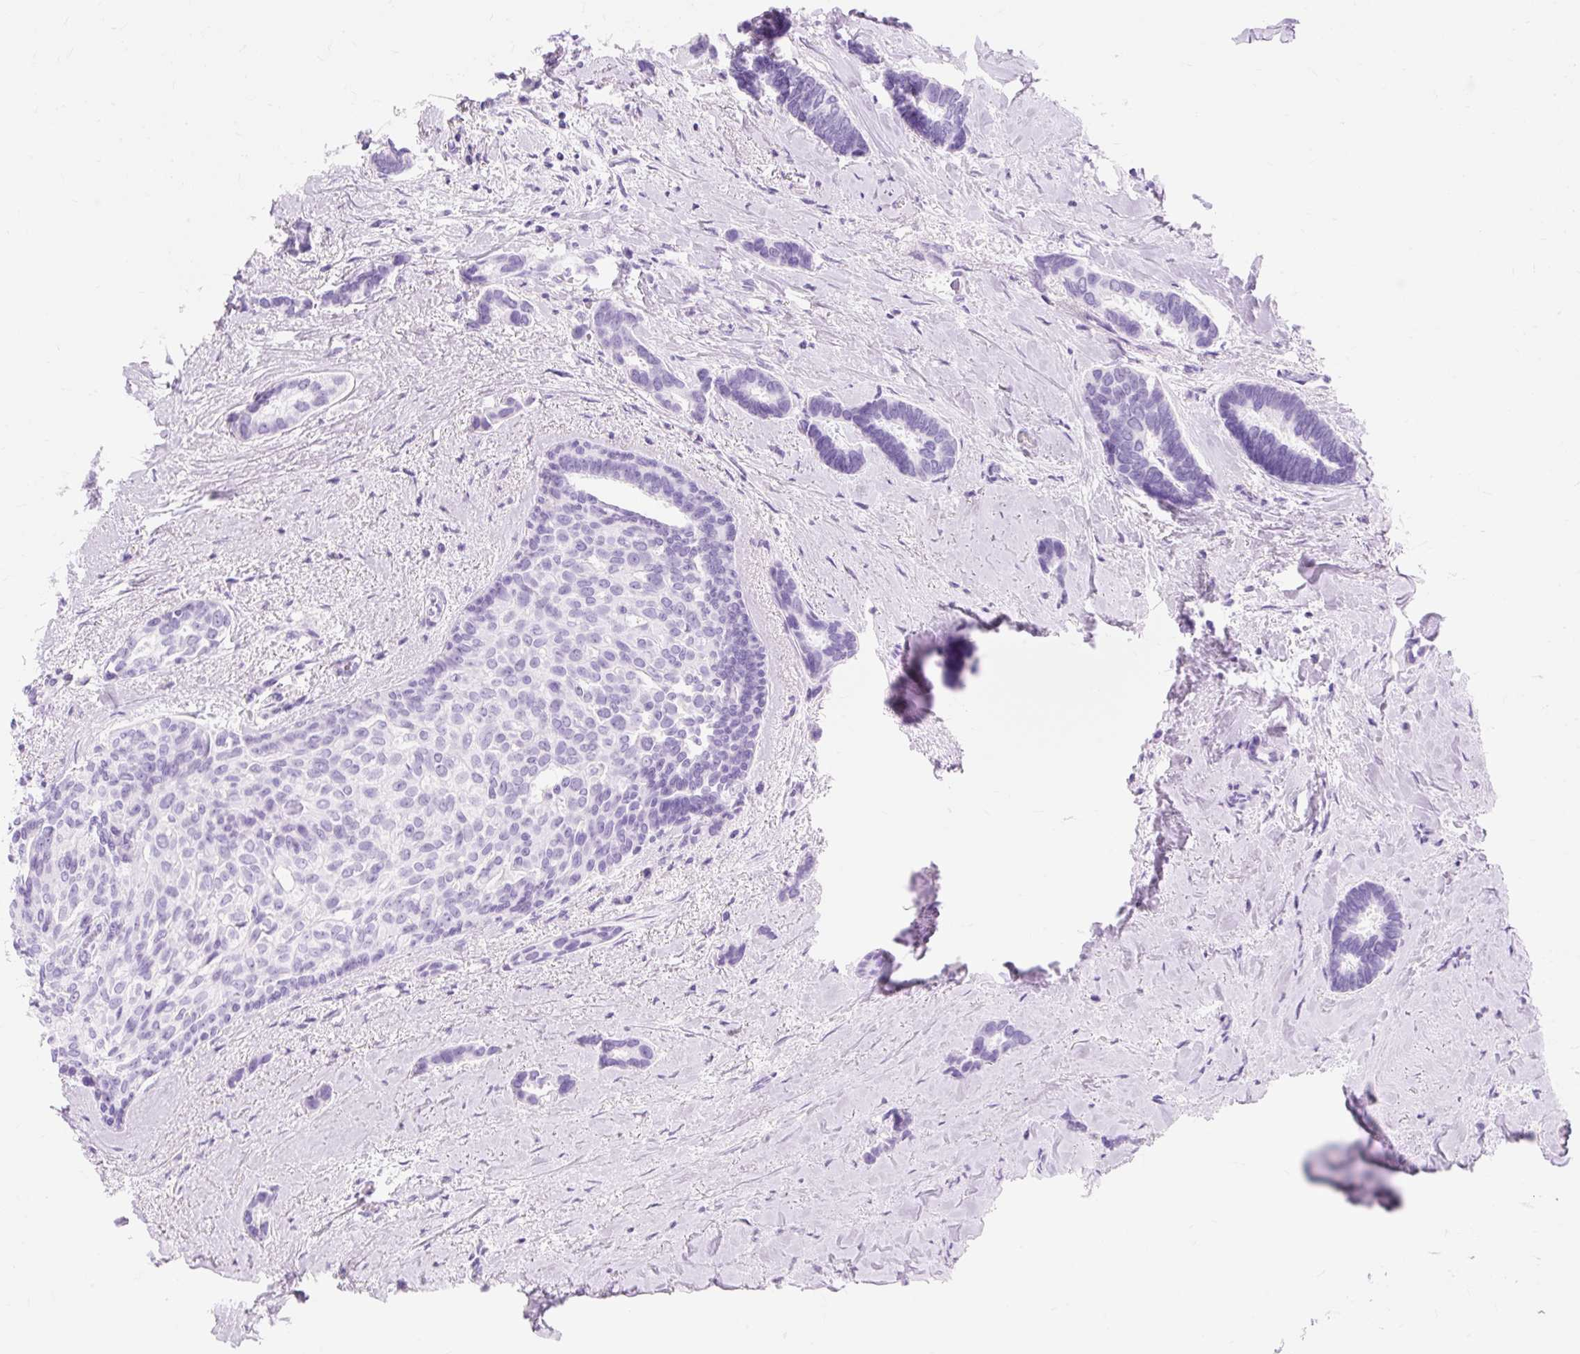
{"staining": {"intensity": "negative", "quantity": "none", "location": "none"}, "tissue": "breast cancer", "cell_type": "Tumor cells", "image_type": "cancer", "snomed": [{"axis": "morphology", "description": "Duct carcinoma"}, {"axis": "topography", "description": "Breast"}], "caption": "A high-resolution histopathology image shows immunohistochemistry staining of breast cancer, which exhibits no significant expression in tumor cells.", "gene": "MBP", "patient": {"sex": "female", "age": 73}}